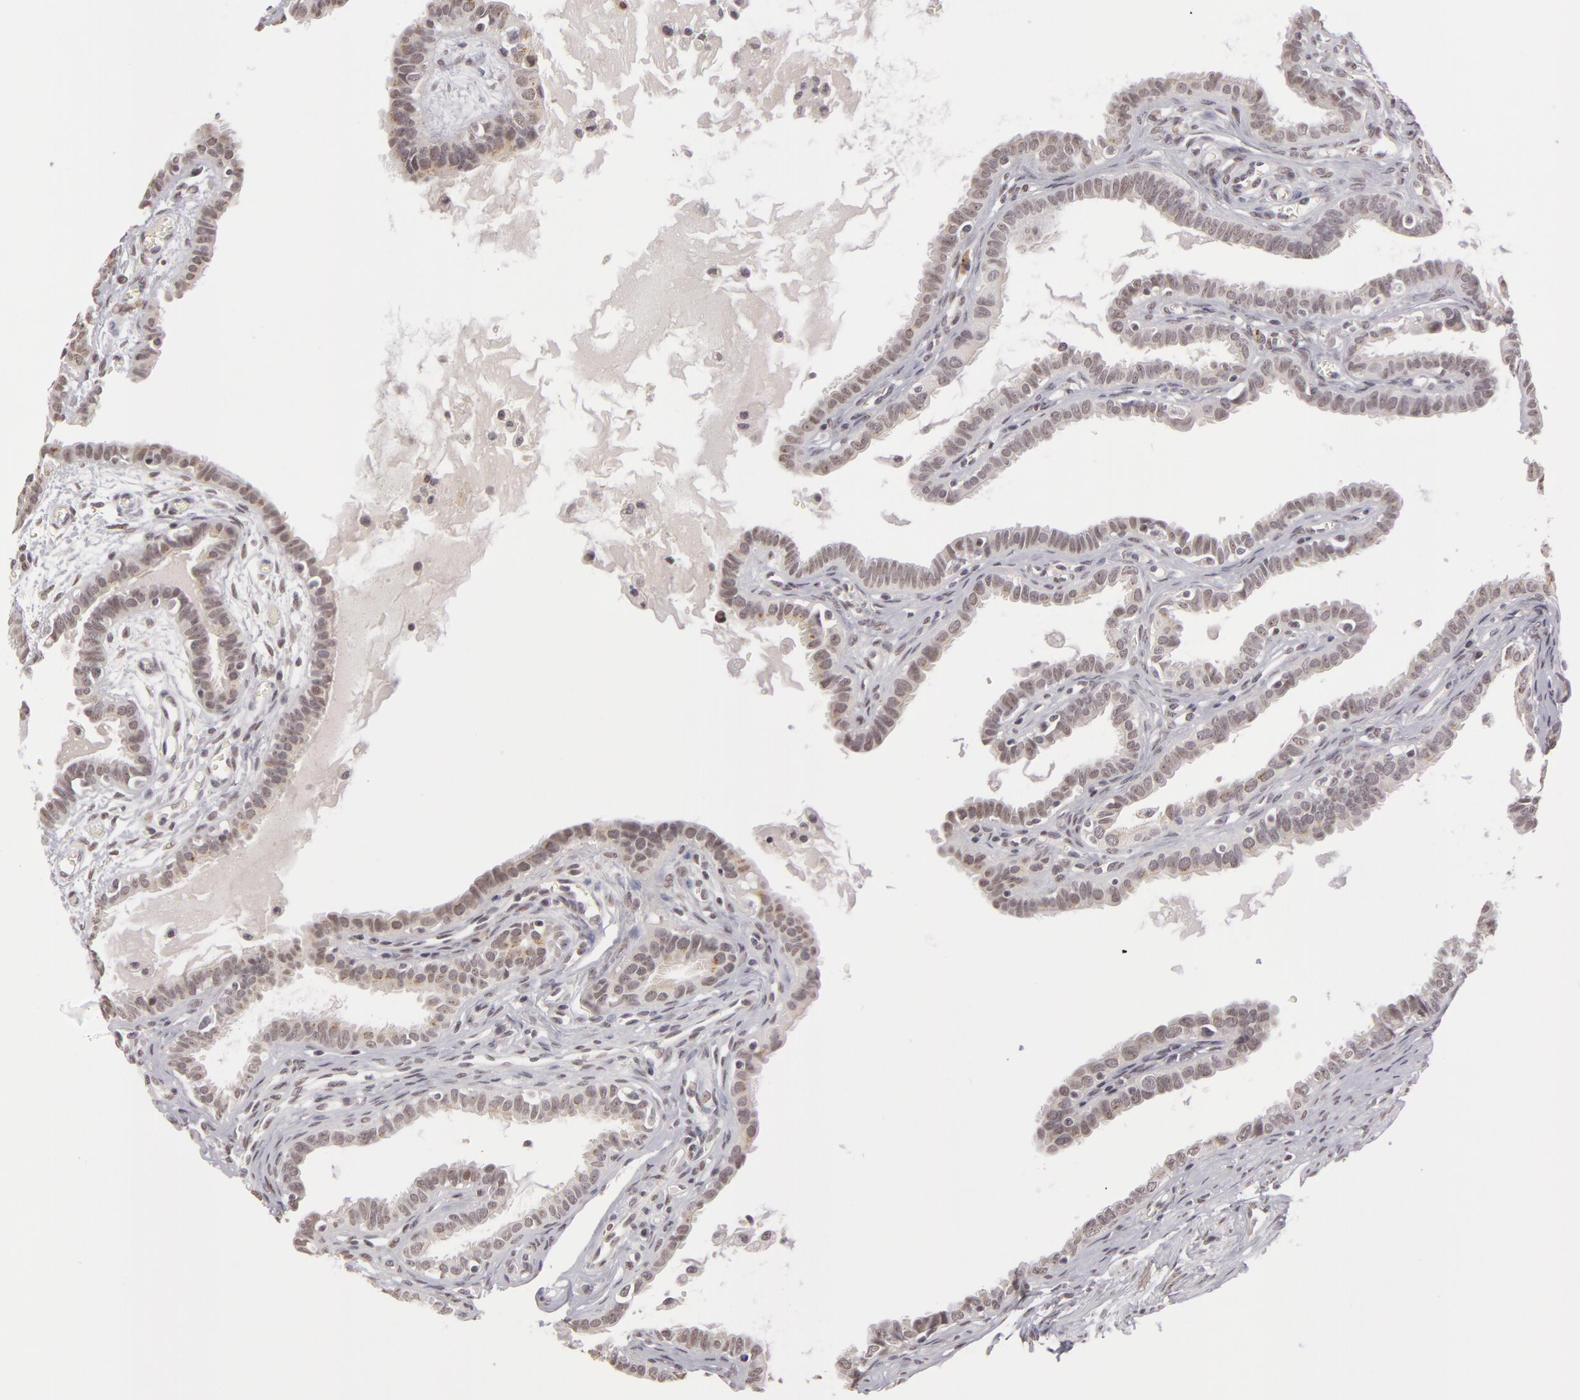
{"staining": {"intensity": "negative", "quantity": "none", "location": "none"}, "tissue": "fallopian tube", "cell_type": "Glandular cells", "image_type": "normal", "snomed": [{"axis": "morphology", "description": "Normal tissue, NOS"}, {"axis": "topography", "description": "Fallopian tube"}], "caption": "DAB immunohistochemical staining of normal fallopian tube displays no significant expression in glandular cells. Nuclei are stained in blue.", "gene": "RRP7A", "patient": {"sex": "female", "age": 67}}